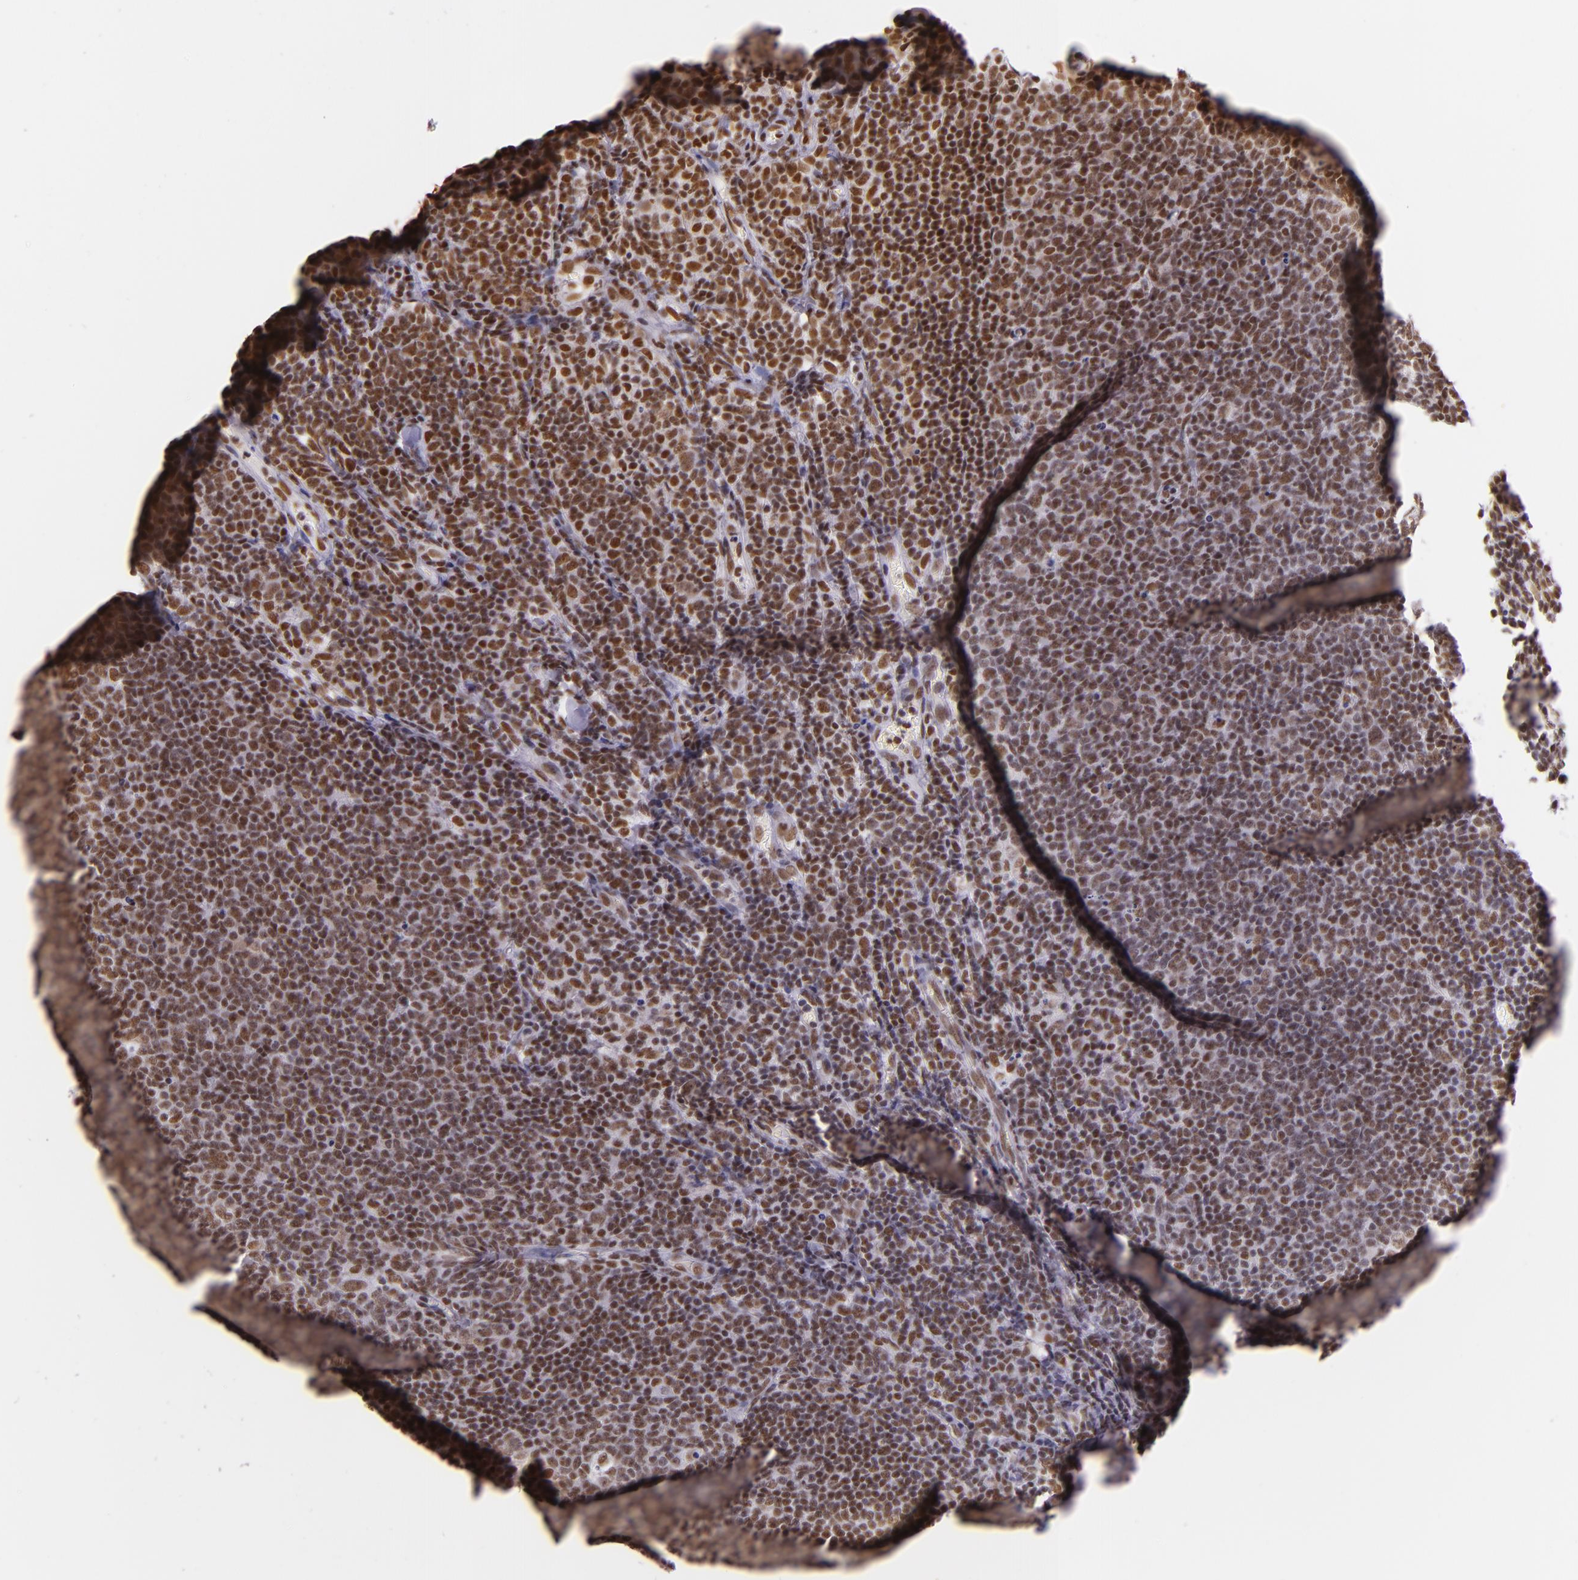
{"staining": {"intensity": "moderate", "quantity": ">75%", "location": "nuclear"}, "tissue": "lymphoma", "cell_type": "Tumor cells", "image_type": "cancer", "snomed": [{"axis": "morphology", "description": "Malignant lymphoma, non-Hodgkin's type, Low grade"}, {"axis": "topography", "description": "Lymph node"}], "caption": "A high-resolution image shows IHC staining of lymphoma, which reveals moderate nuclear positivity in about >75% of tumor cells.", "gene": "USF1", "patient": {"sex": "male", "age": 74}}